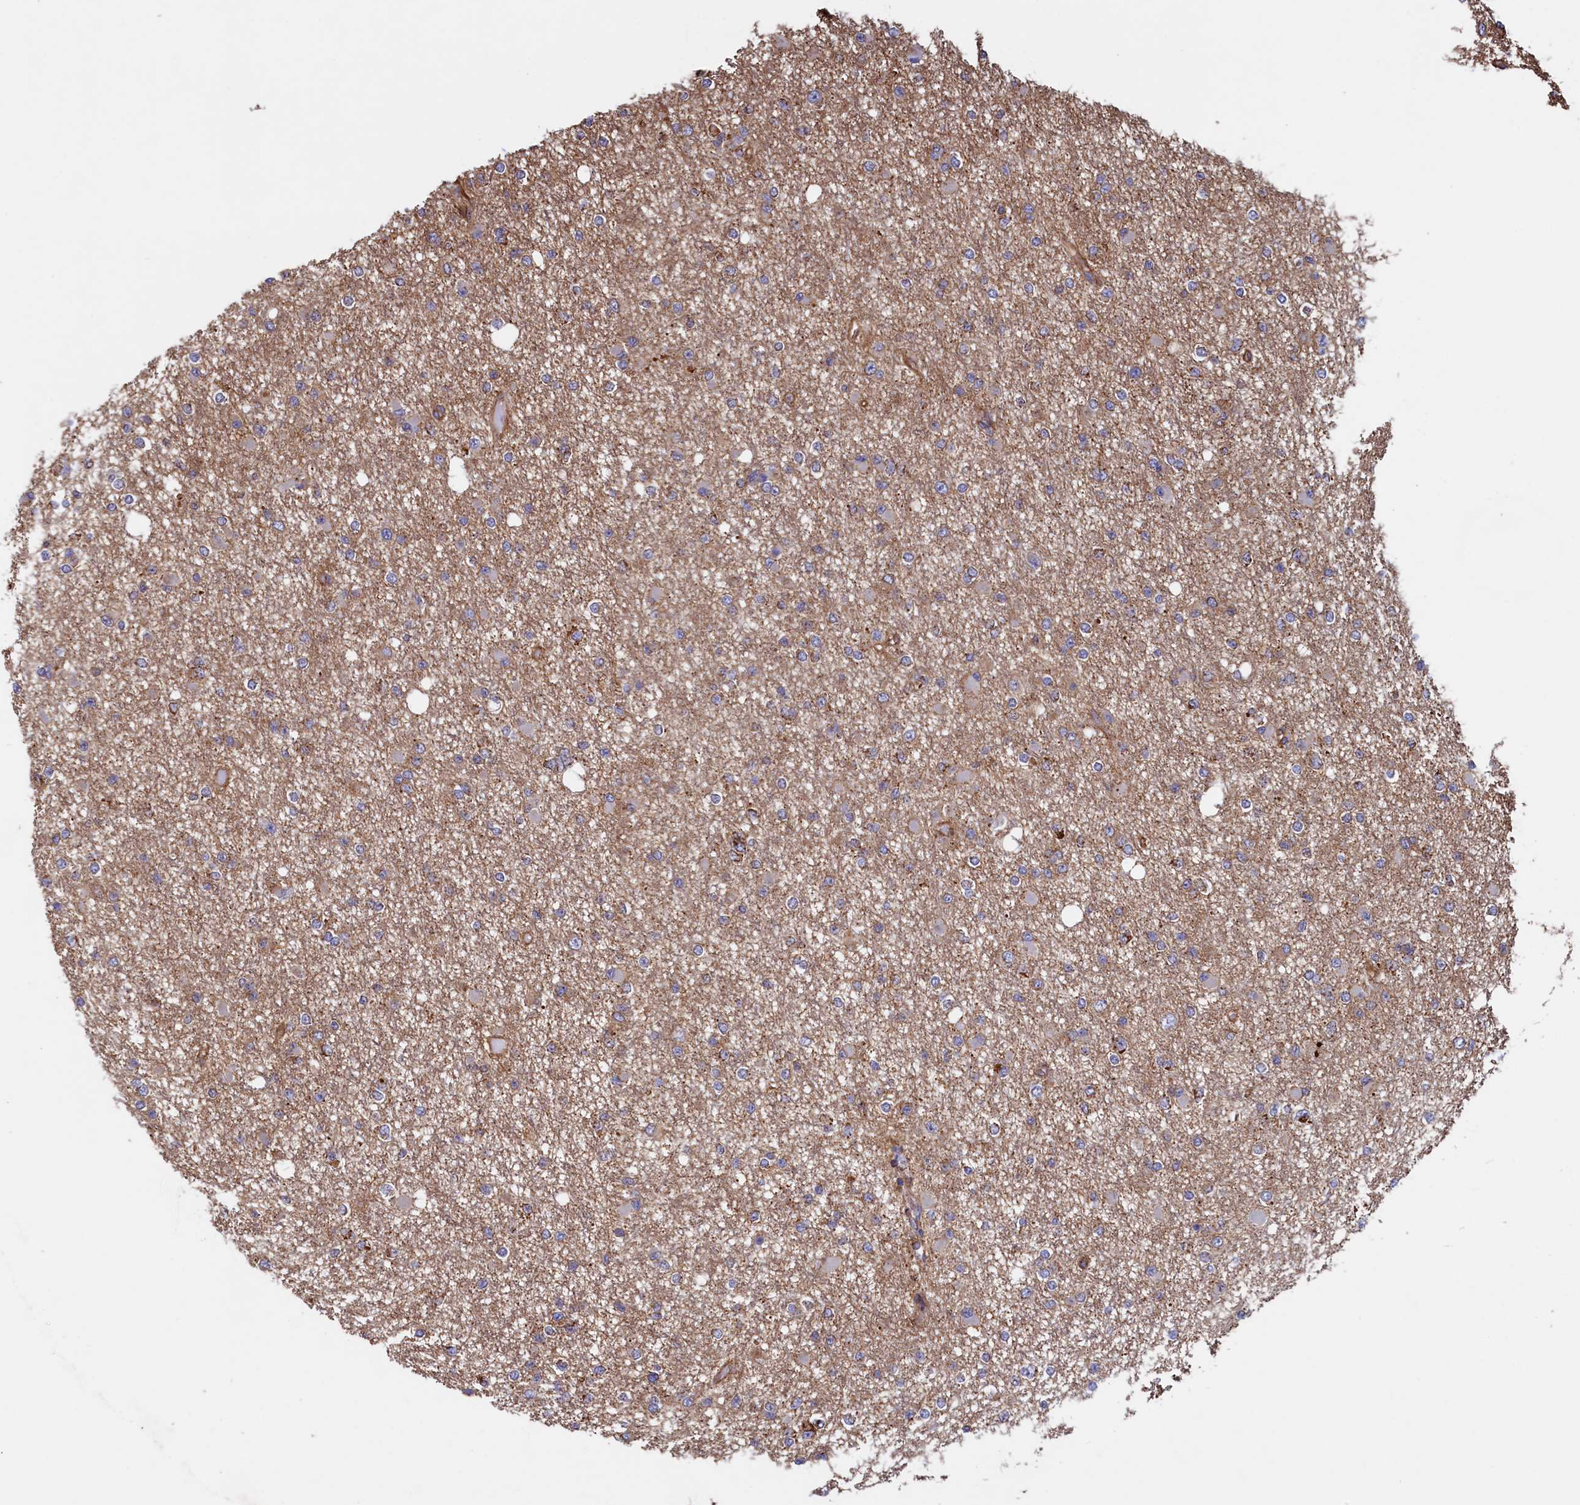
{"staining": {"intensity": "negative", "quantity": "none", "location": "none"}, "tissue": "glioma", "cell_type": "Tumor cells", "image_type": "cancer", "snomed": [{"axis": "morphology", "description": "Glioma, malignant, Low grade"}, {"axis": "topography", "description": "Brain"}], "caption": "IHC micrograph of neoplastic tissue: human malignant glioma (low-grade) stained with DAB (3,3'-diaminobenzidine) shows no significant protein staining in tumor cells. (IHC, brightfield microscopy, high magnification).", "gene": "UBE3B", "patient": {"sex": "female", "age": 22}}